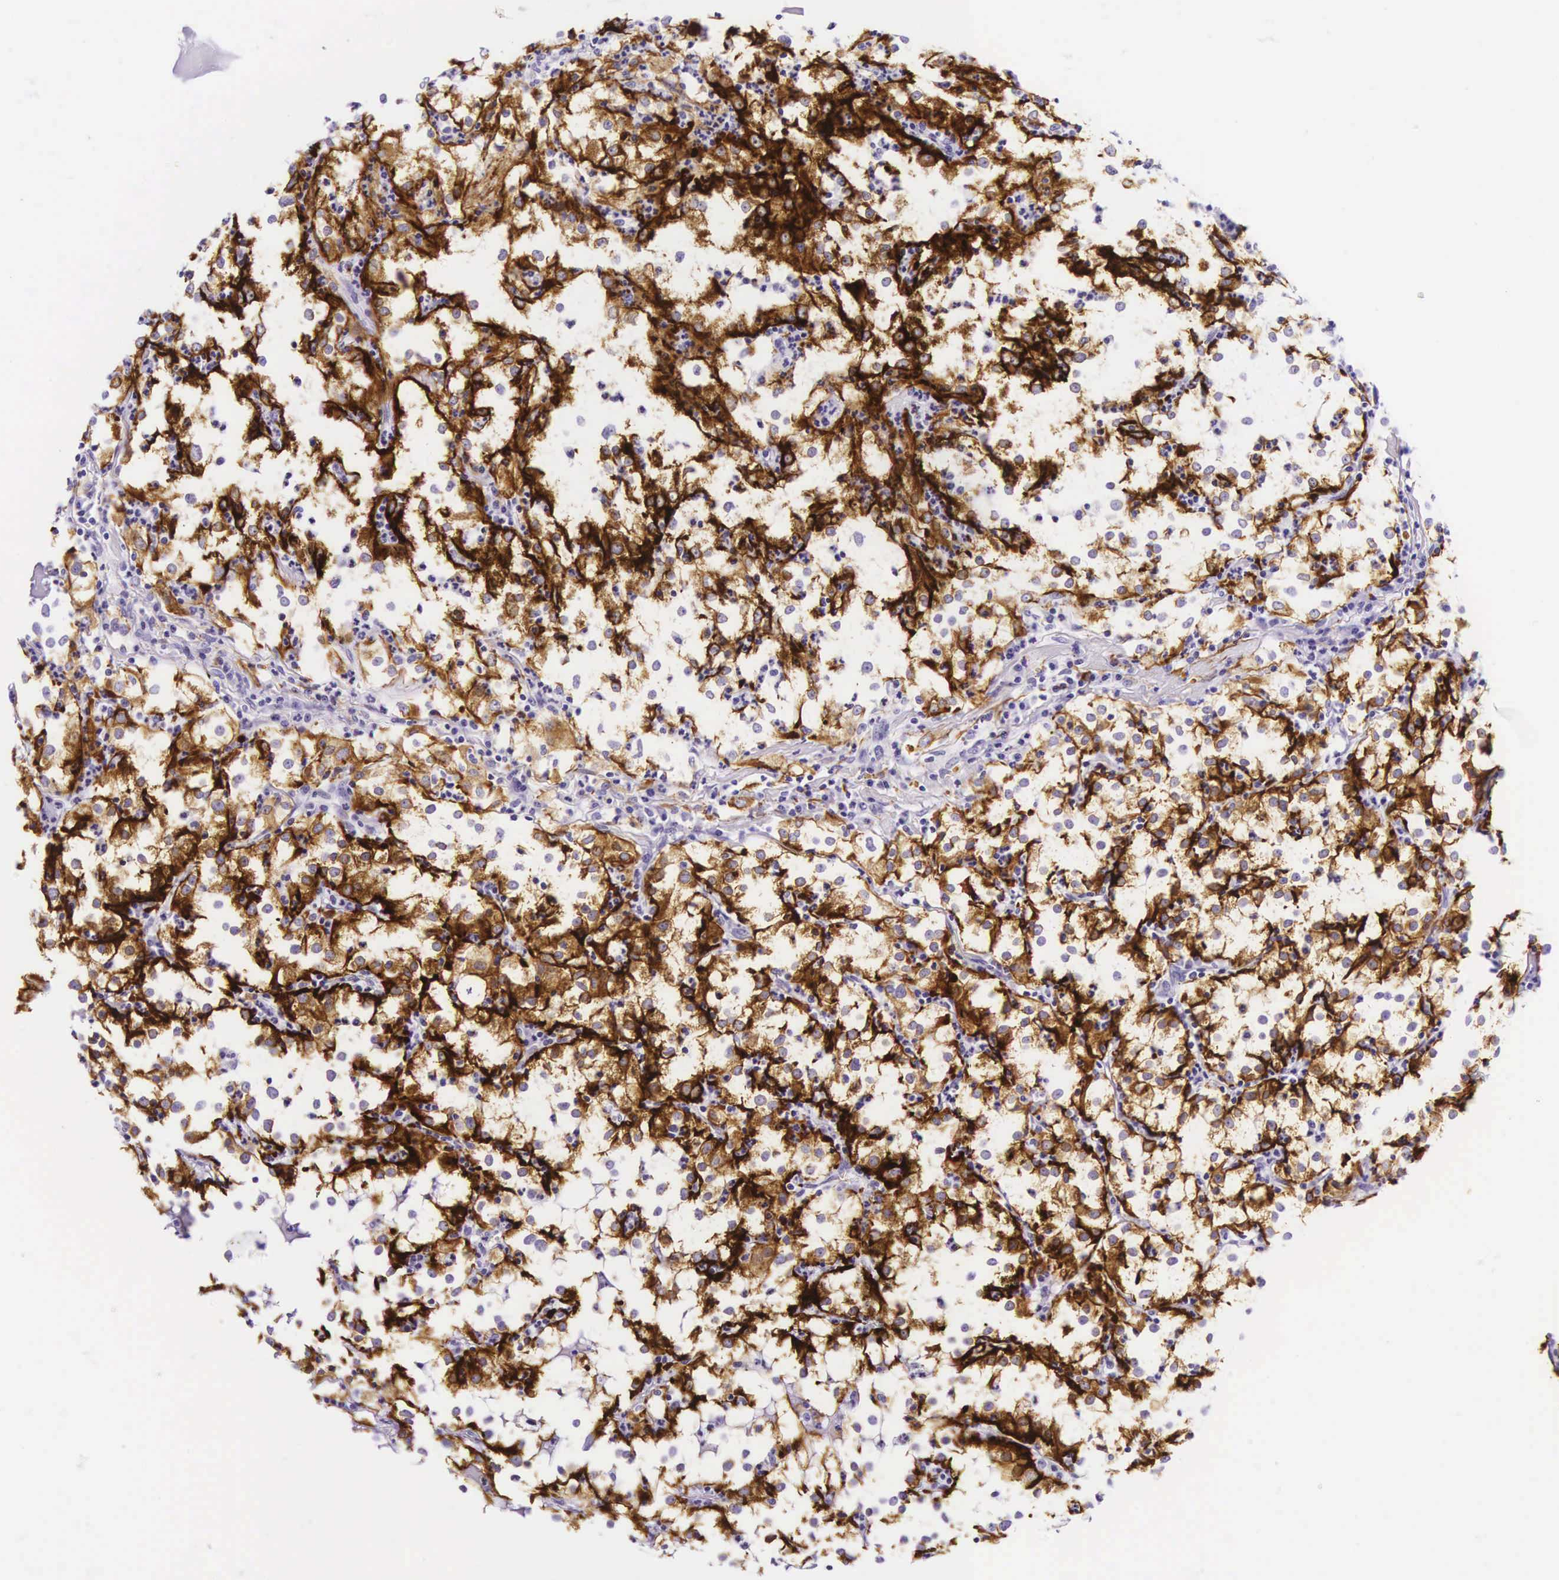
{"staining": {"intensity": "strong", "quantity": ">75%", "location": "cytoplasmic/membranous"}, "tissue": "renal cancer", "cell_type": "Tumor cells", "image_type": "cancer", "snomed": [{"axis": "morphology", "description": "Adenocarcinoma, NOS"}, {"axis": "topography", "description": "Kidney"}], "caption": "DAB (3,3'-diaminobenzidine) immunohistochemical staining of human renal adenocarcinoma shows strong cytoplasmic/membranous protein positivity in about >75% of tumor cells. Using DAB (3,3'-diaminobenzidine) (brown) and hematoxylin (blue) stains, captured at high magnification using brightfield microscopy.", "gene": "KRT18", "patient": {"sex": "male", "age": 59}}